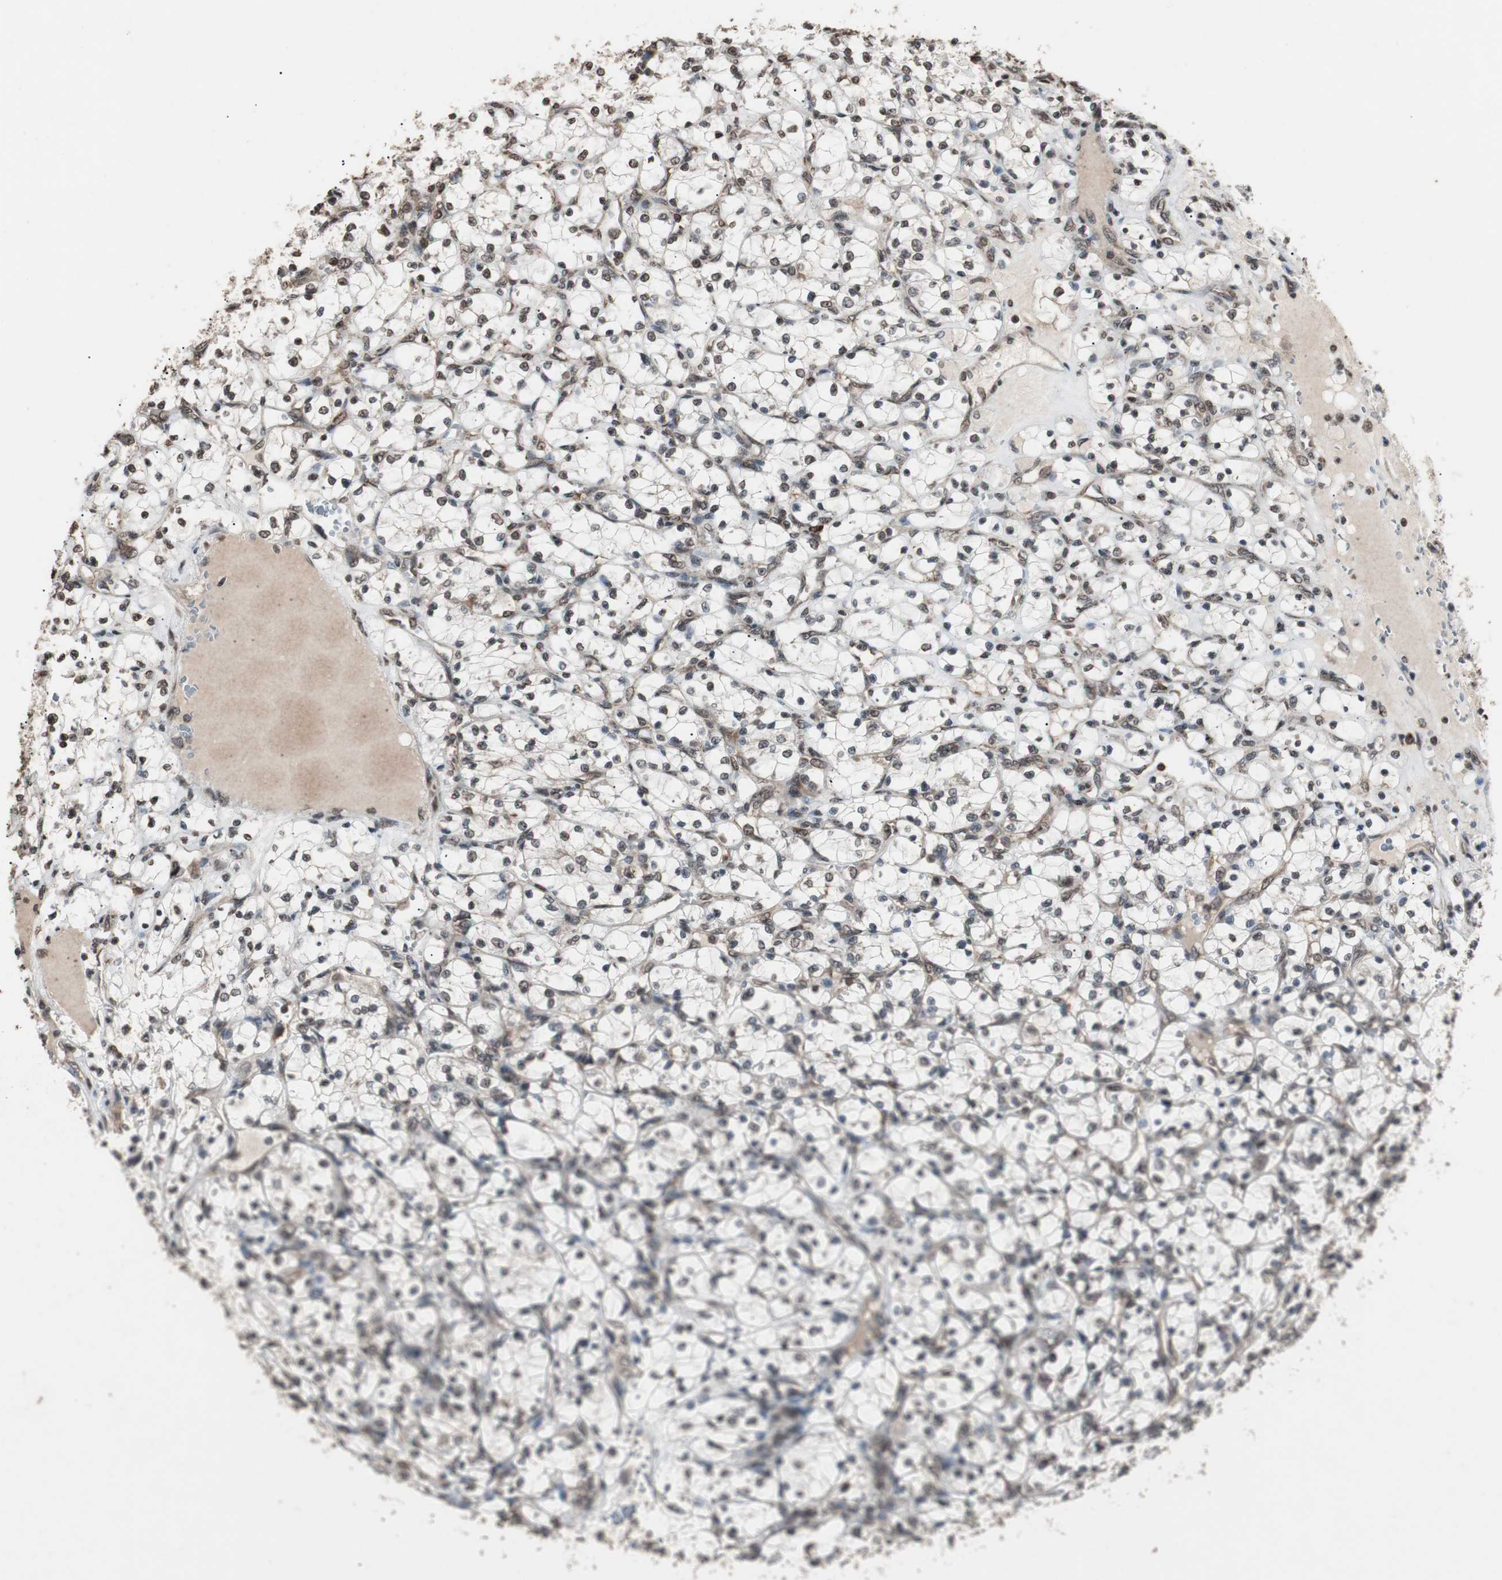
{"staining": {"intensity": "weak", "quantity": "<25%", "location": "nuclear"}, "tissue": "renal cancer", "cell_type": "Tumor cells", "image_type": "cancer", "snomed": [{"axis": "morphology", "description": "Adenocarcinoma, NOS"}, {"axis": "topography", "description": "Kidney"}], "caption": "Tumor cells are negative for protein expression in human renal cancer (adenocarcinoma). Nuclei are stained in blue.", "gene": "ZFC3H1", "patient": {"sex": "female", "age": 69}}